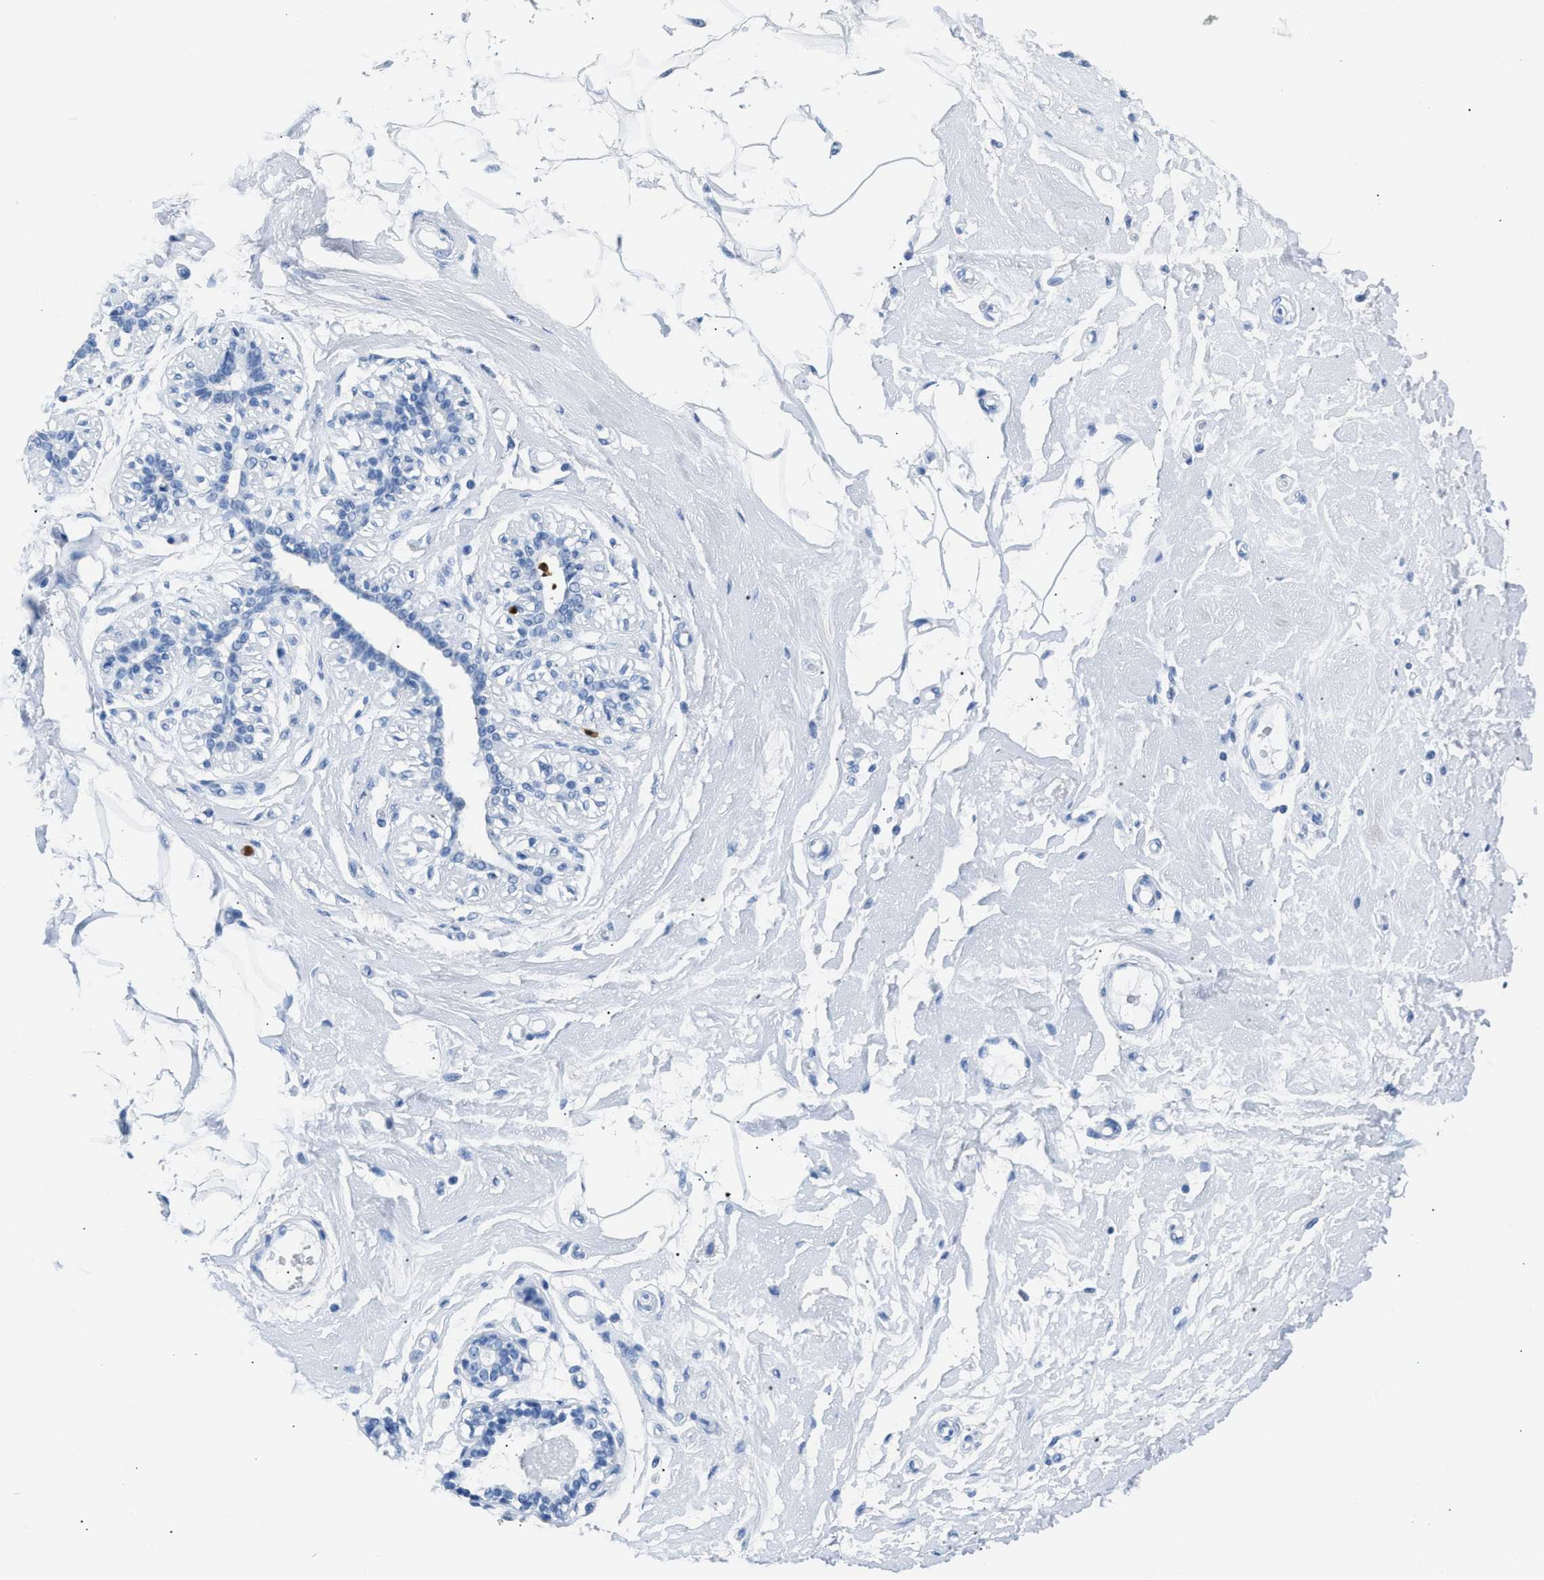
{"staining": {"intensity": "negative", "quantity": "none", "location": "none"}, "tissue": "breast", "cell_type": "Adipocytes", "image_type": "normal", "snomed": [{"axis": "morphology", "description": "Normal tissue, NOS"}, {"axis": "morphology", "description": "Lobular carcinoma"}, {"axis": "topography", "description": "Breast"}], "caption": "This is an immunohistochemistry image of unremarkable breast. There is no expression in adipocytes.", "gene": "S100P", "patient": {"sex": "female", "age": 59}}